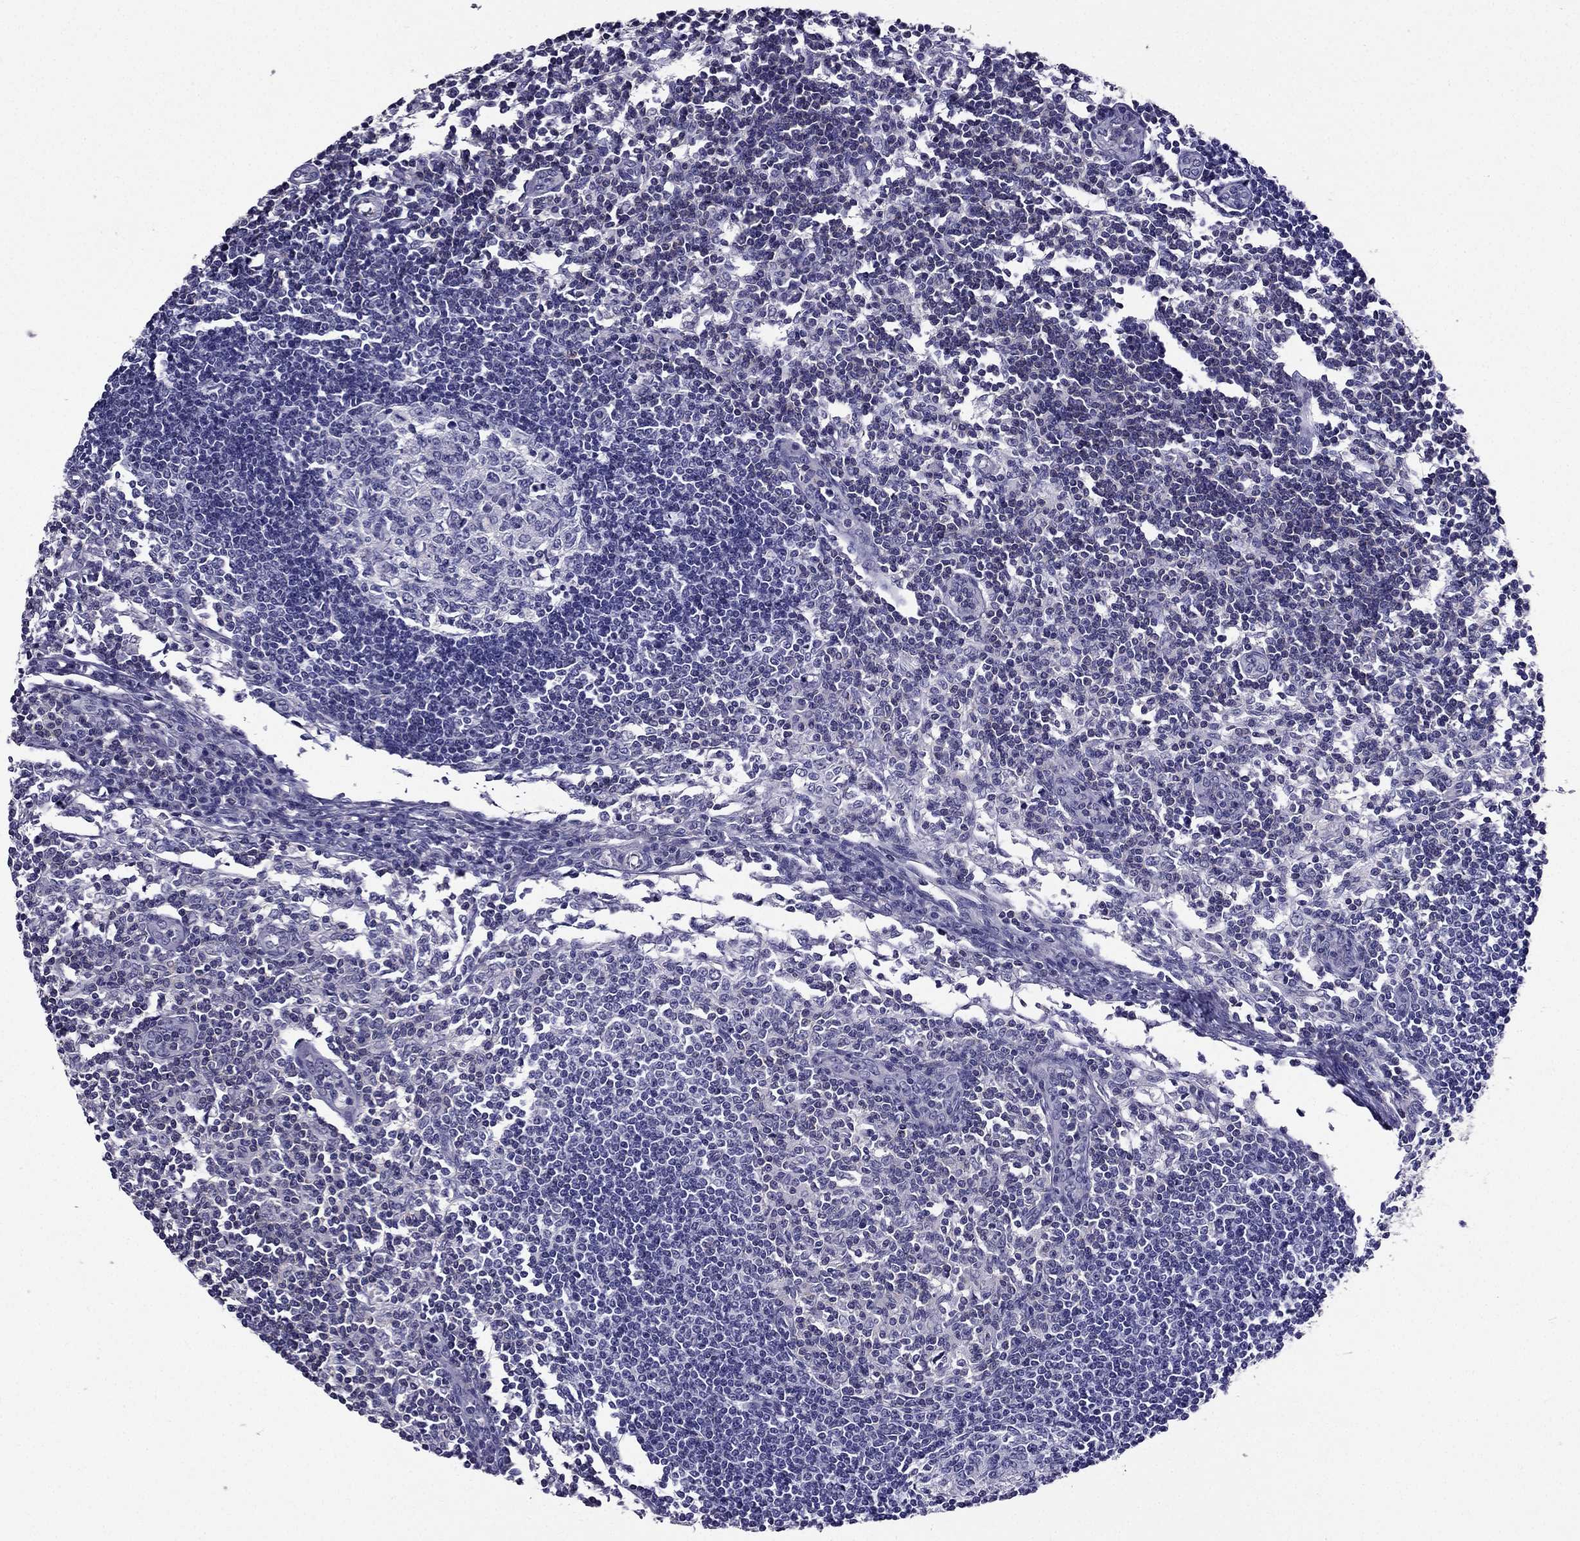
{"staining": {"intensity": "negative", "quantity": "none", "location": "none"}, "tissue": "lymph node", "cell_type": "Germinal center cells", "image_type": "normal", "snomed": [{"axis": "morphology", "description": "Normal tissue, NOS"}, {"axis": "topography", "description": "Lymph node"}], "caption": "Protein analysis of benign lymph node demonstrates no significant expression in germinal center cells.", "gene": "AAK1", "patient": {"sex": "male", "age": 59}}